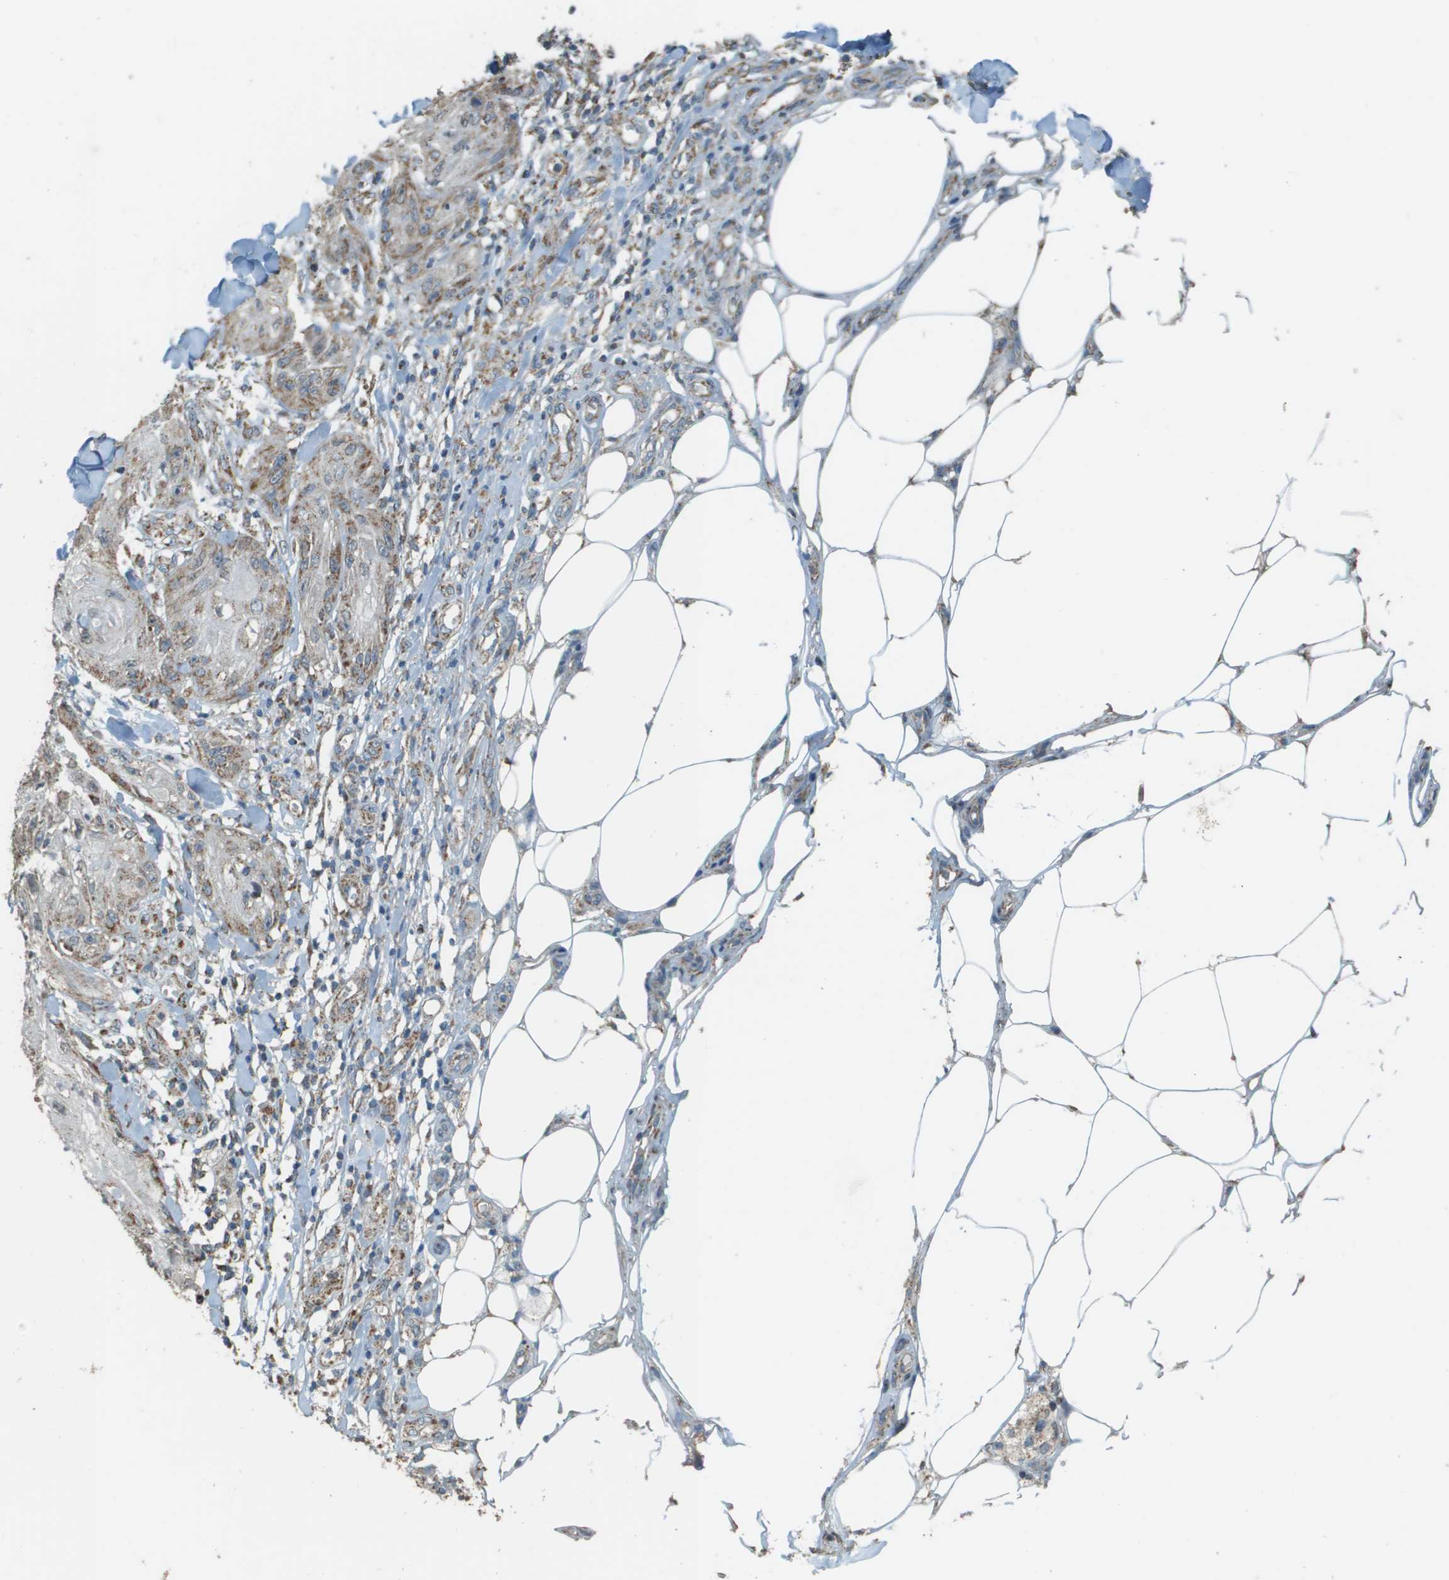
{"staining": {"intensity": "moderate", "quantity": "25%-75%", "location": "cytoplasmic/membranous"}, "tissue": "skin cancer", "cell_type": "Tumor cells", "image_type": "cancer", "snomed": [{"axis": "morphology", "description": "Squamous cell carcinoma, NOS"}, {"axis": "topography", "description": "Skin"}], "caption": "There is medium levels of moderate cytoplasmic/membranous staining in tumor cells of squamous cell carcinoma (skin), as demonstrated by immunohistochemical staining (brown color).", "gene": "FH", "patient": {"sex": "male", "age": 74}}